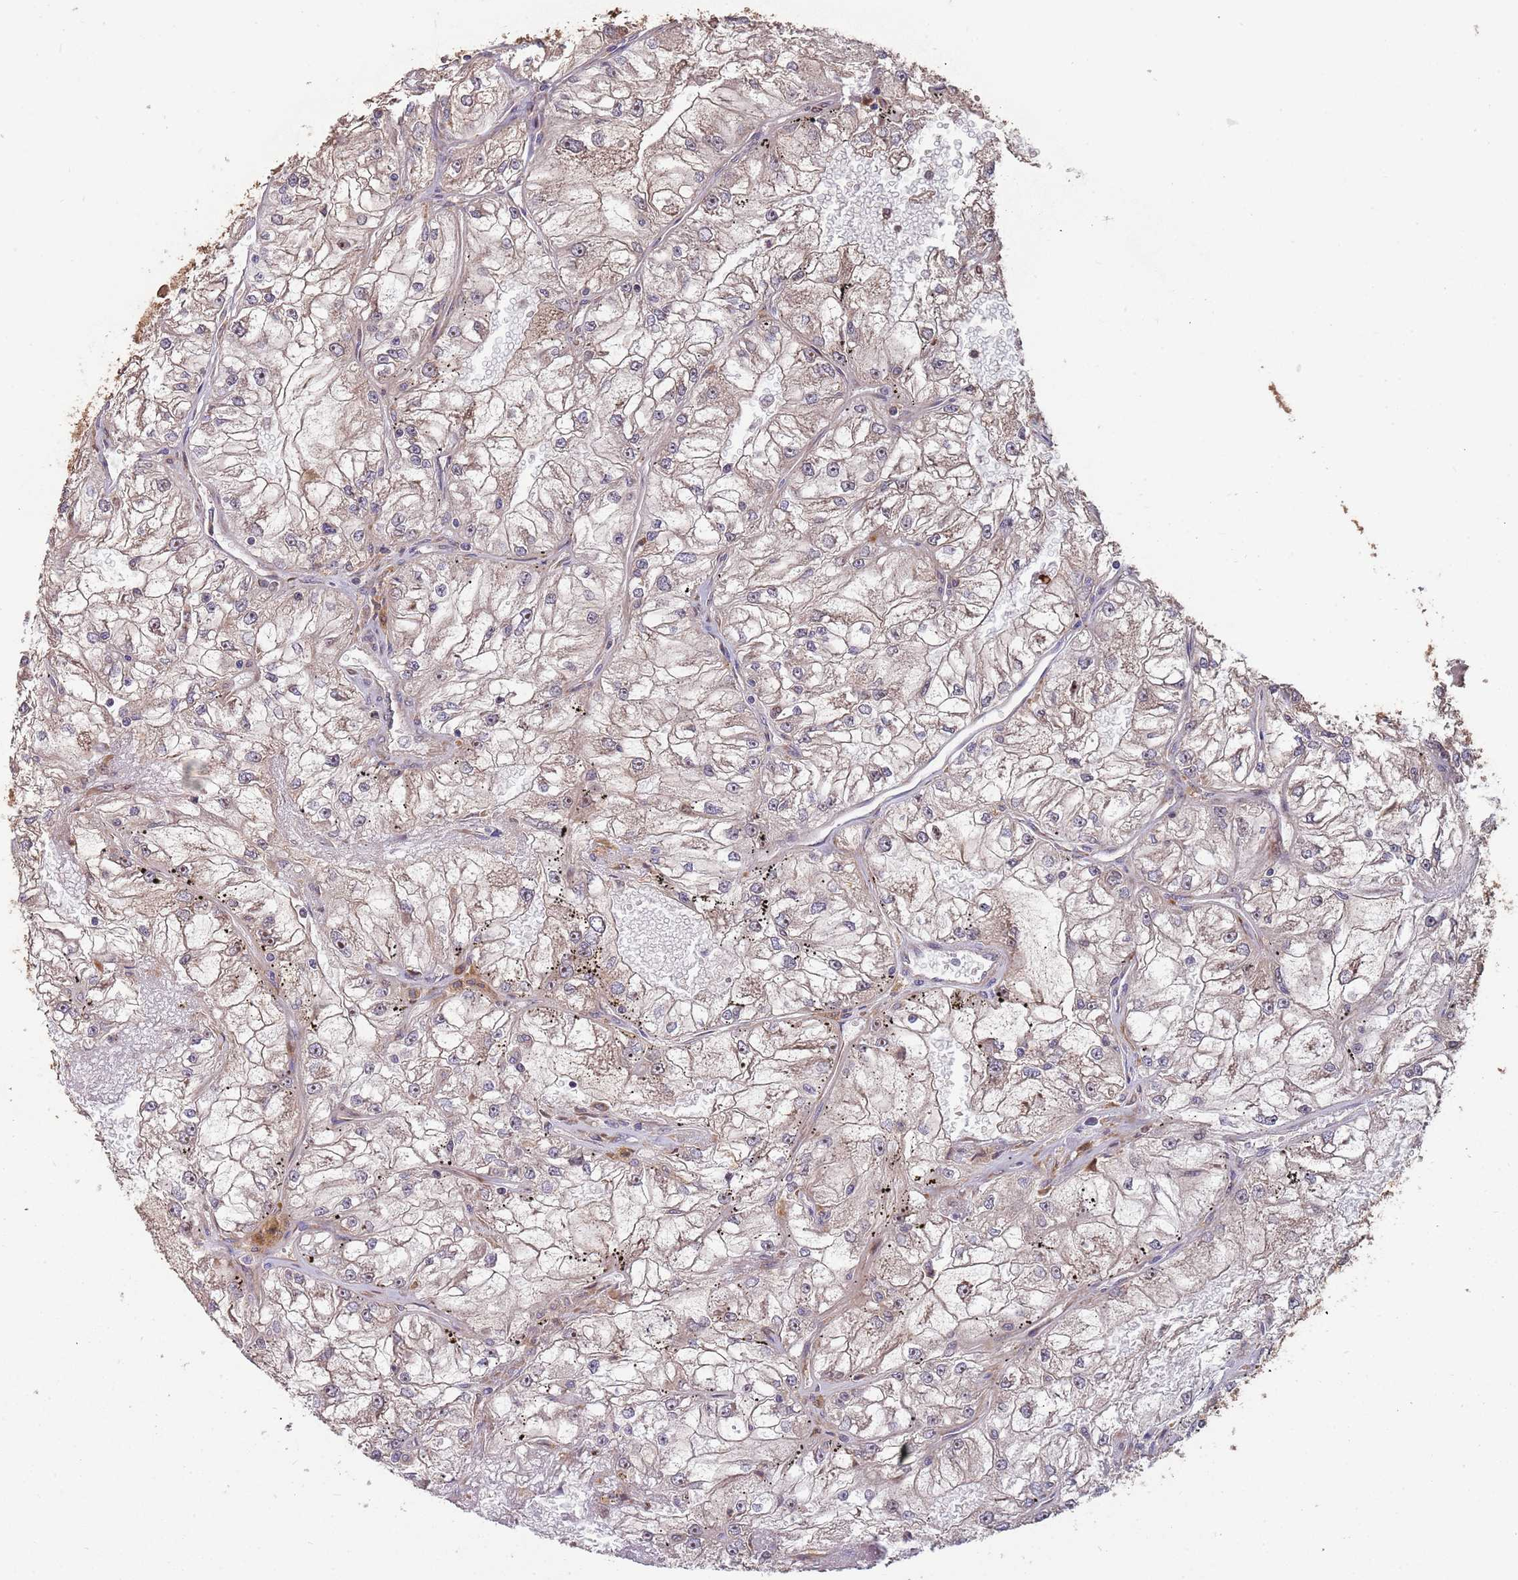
{"staining": {"intensity": "weak", "quantity": "25%-75%", "location": "cytoplasmic/membranous"}, "tissue": "renal cancer", "cell_type": "Tumor cells", "image_type": "cancer", "snomed": [{"axis": "morphology", "description": "Adenocarcinoma, NOS"}, {"axis": "topography", "description": "Kidney"}], "caption": "Brown immunohistochemical staining in human renal adenocarcinoma displays weak cytoplasmic/membranous expression in about 25%-75% of tumor cells.", "gene": "ZNF428", "patient": {"sex": "female", "age": 72}}